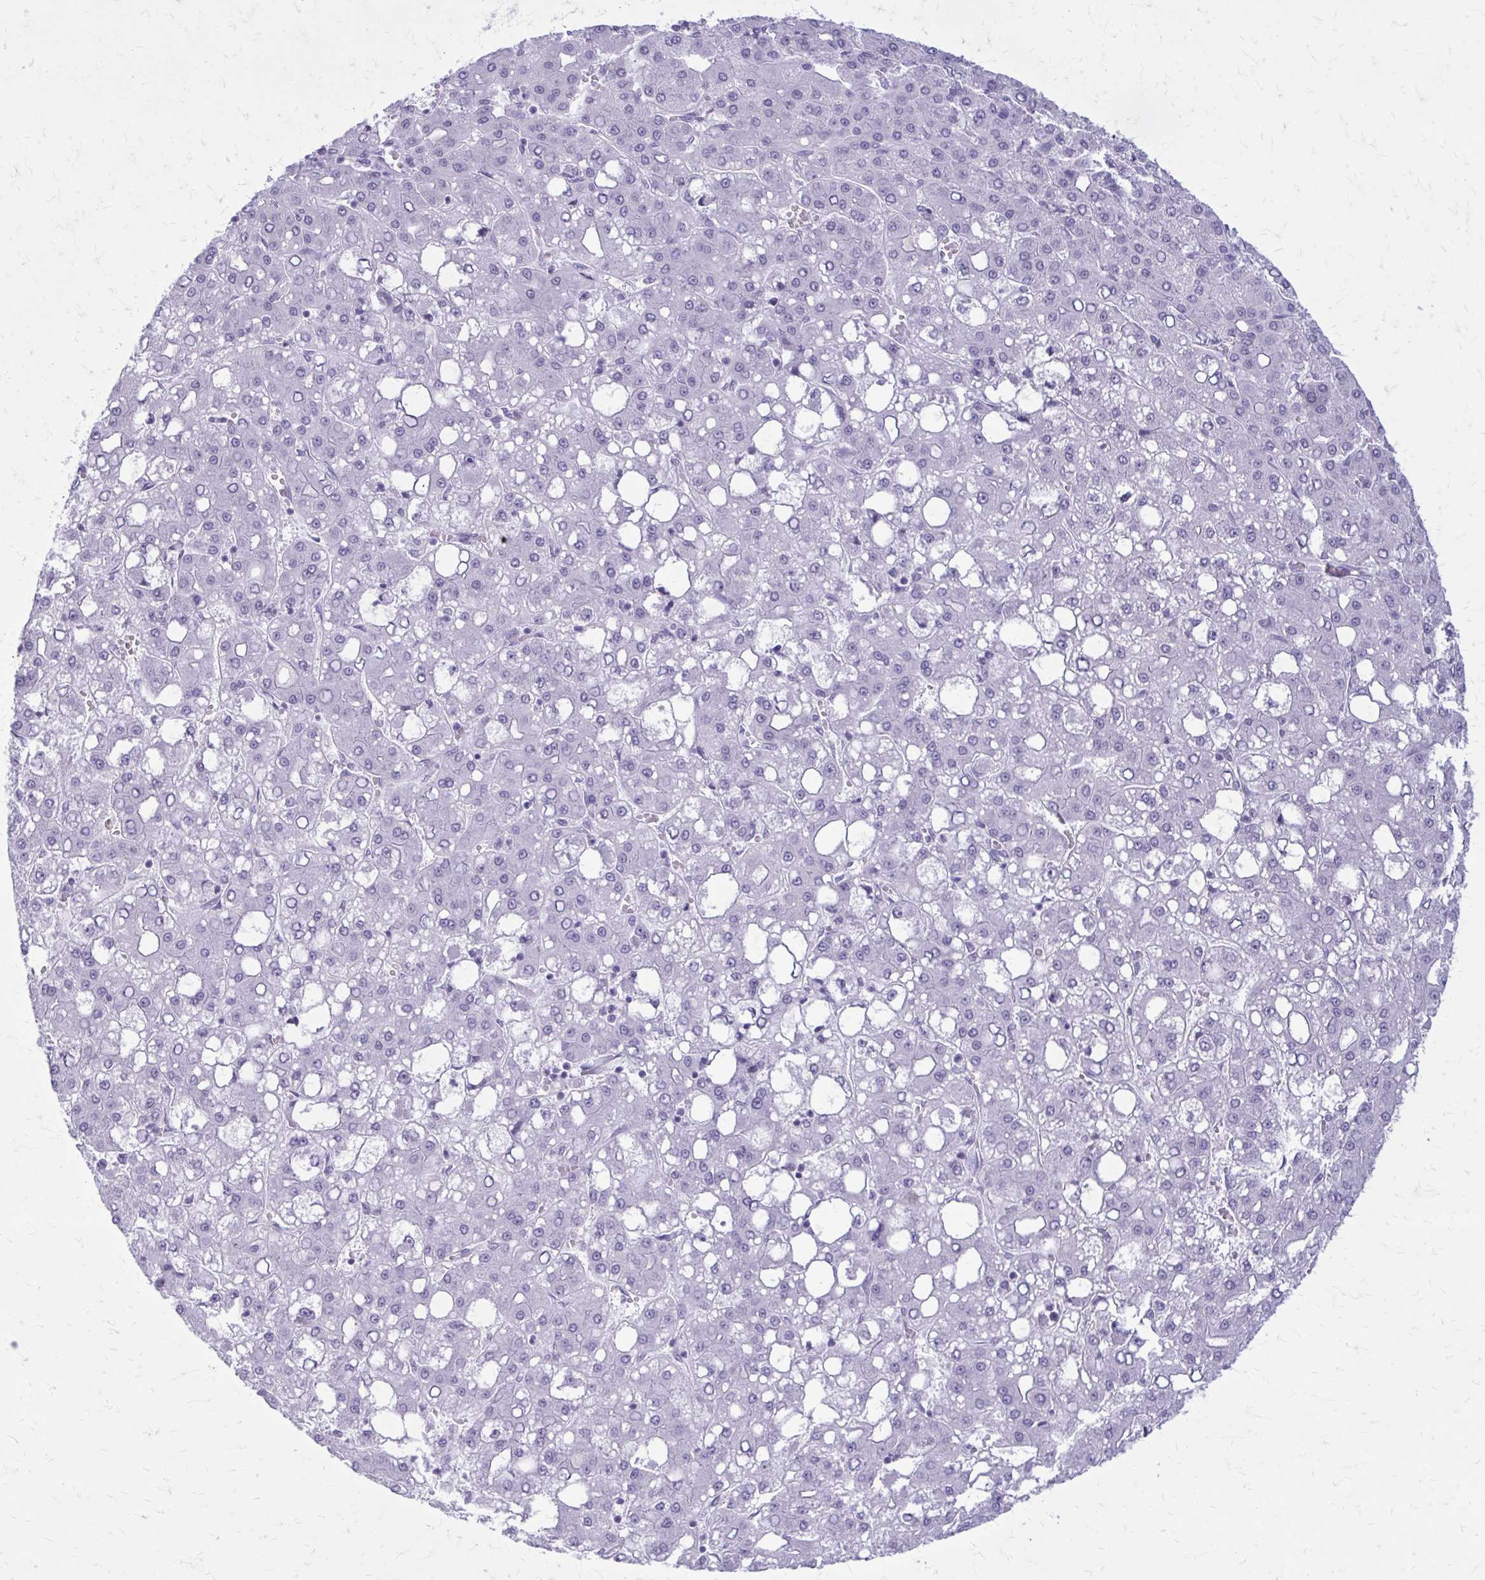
{"staining": {"intensity": "negative", "quantity": "none", "location": "none"}, "tissue": "liver cancer", "cell_type": "Tumor cells", "image_type": "cancer", "snomed": [{"axis": "morphology", "description": "Carcinoma, Hepatocellular, NOS"}, {"axis": "topography", "description": "Liver"}], "caption": "An IHC micrograph of liver hepatocellular carcinoma is shown. There is no staining in tumor cells of liver hepatocellular carcinoma. (DAB (3,3'-diaminobenzidine) IHC with hematoxylin counter stain).", "gene": "KRT5", "patient": {"sex": "male", "age": 65}}